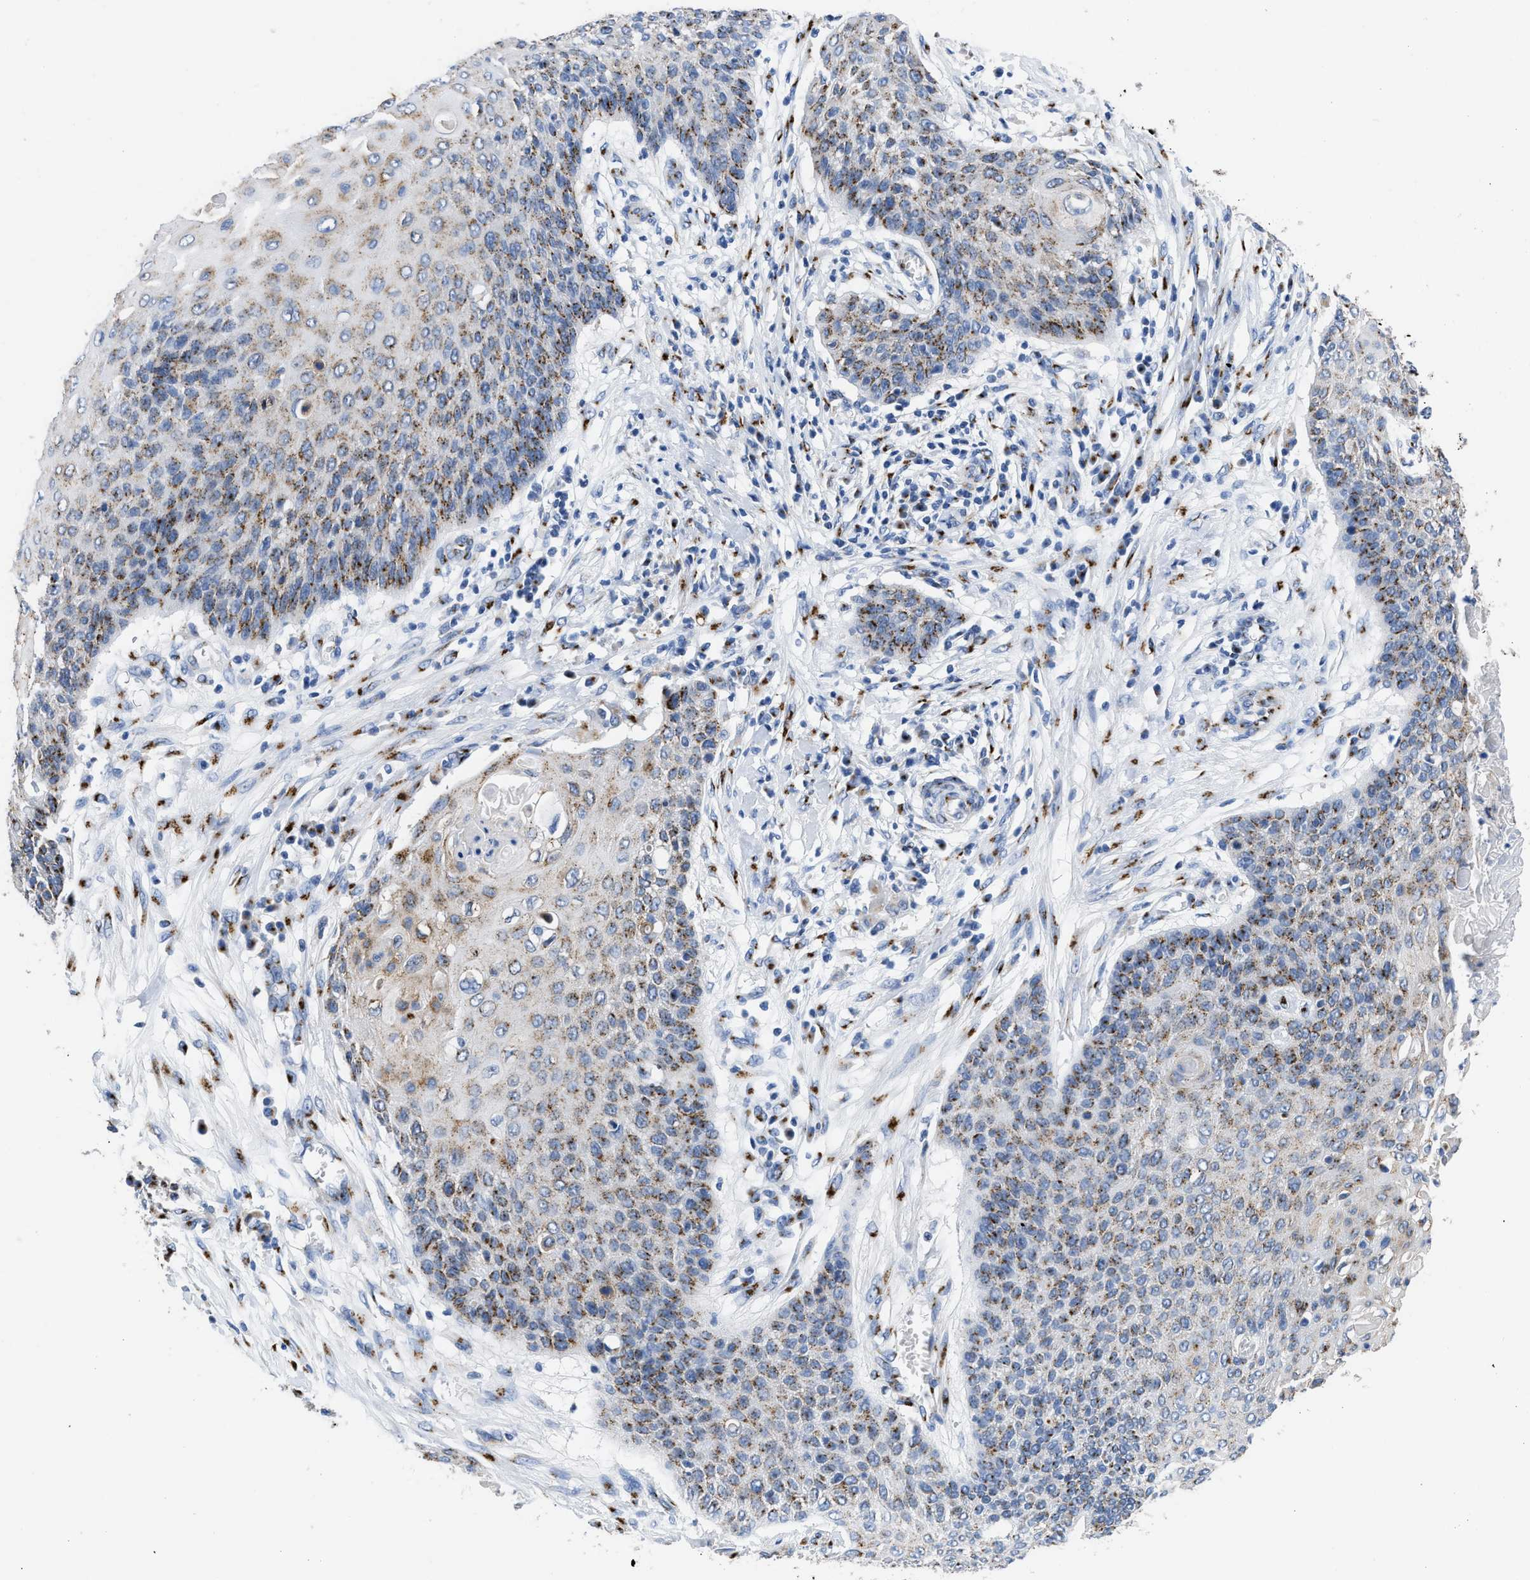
{"staining": {"intensity": "moderate", "quantity": ">75%", "location": "cytoplasmic/membranous"}, "tissue": "cervical cancer", "cell_type": "Tumor cells", "image_type": "cancer", "snomed": [{"axis": "morphology", "description": "Squamous cell carcinoma, NOS"}, {"axis": "topography", "description": "Cervix"}], "caption": "Immunohistochemical staining of human cervical cancer demonstrates moderate cytoplasmic/membranous protein positivity in approximately >75% of tumor cells.", "gene": "TMEM87A", "patient": {"sex": "female", "age": 39}}